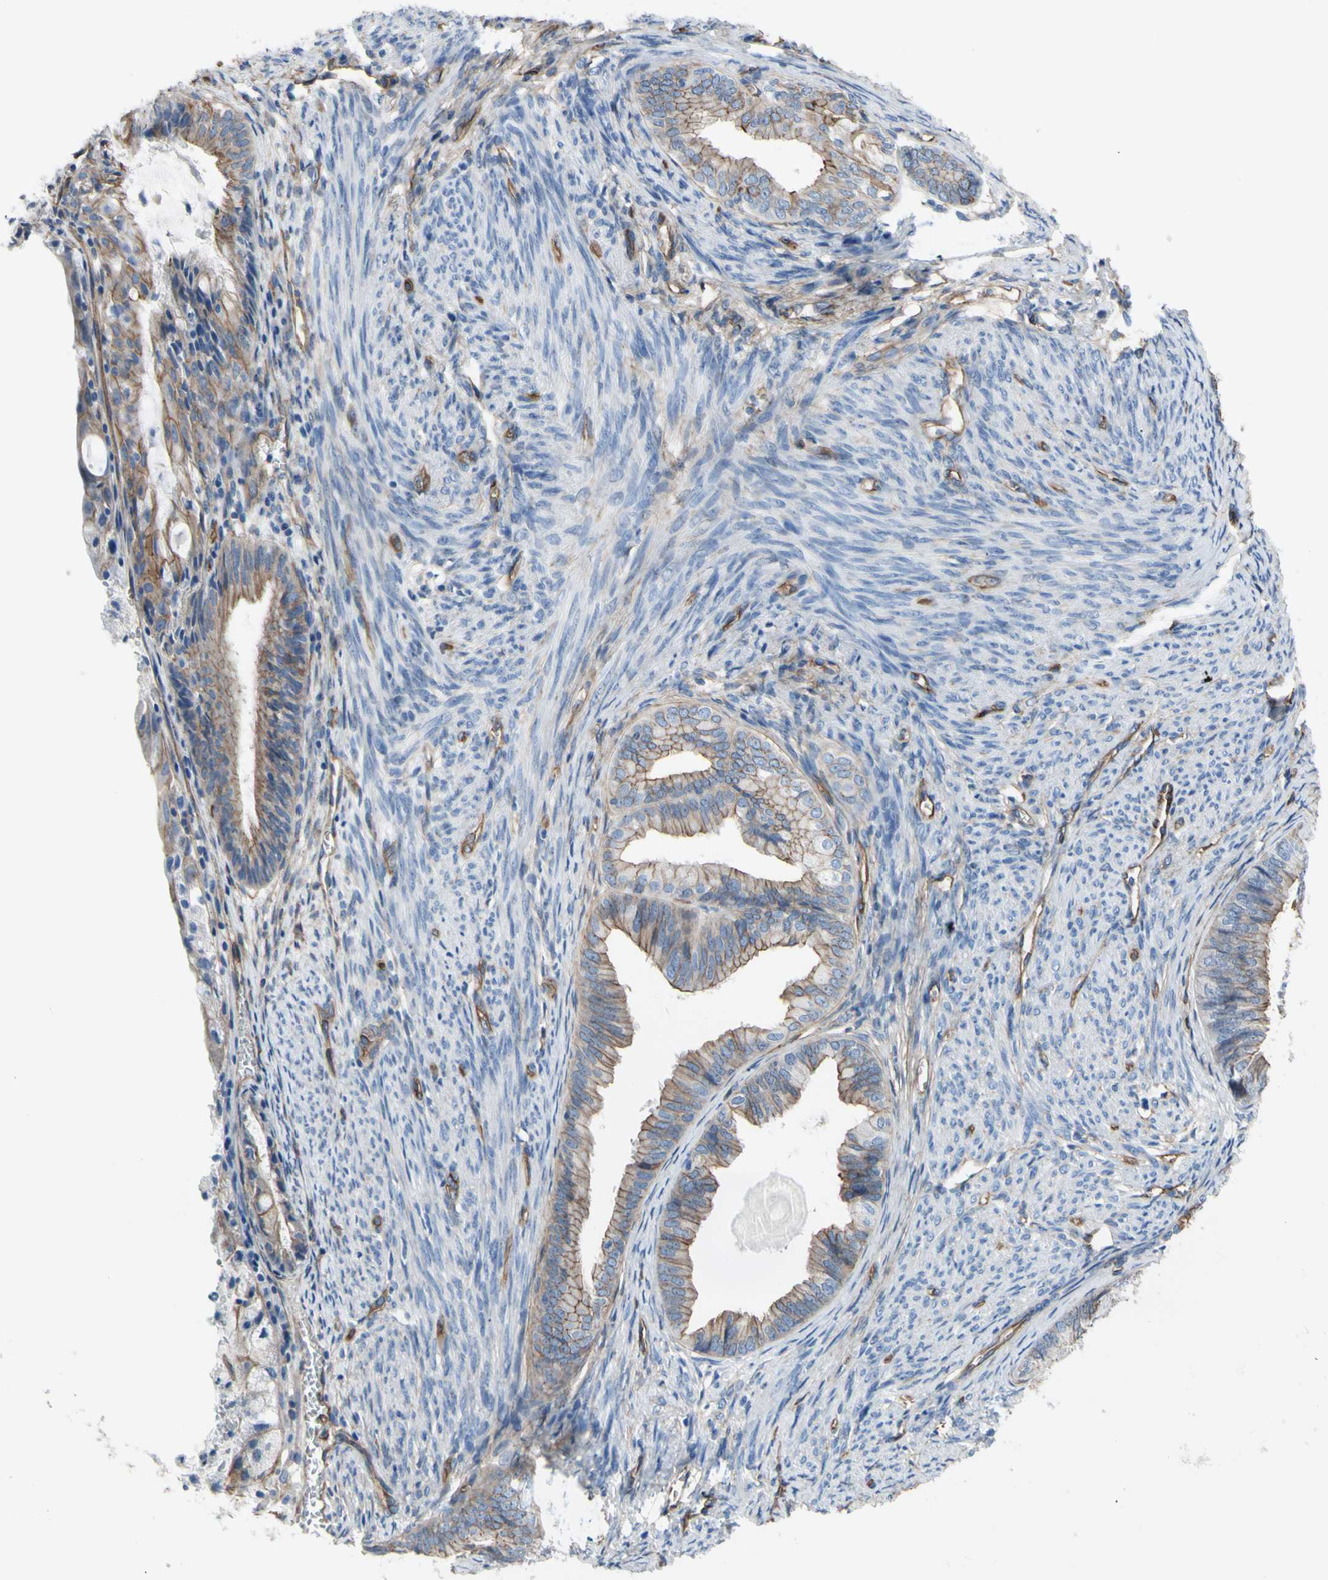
{"staining": {"intensity": "moderate", "quantity": ">75%", "location": "cytoplasmic/membranous"}, "tissue": "endometrial cancer", "cell_type": "Tumor cells", "image_type": "cancer", "snomed": [{"axis": "morphology", "description": "Adenocarcinoma, NOS"}, {"axis": "topography", "description": "Endometrium"}], "caption": "Protein staining of endometrial cancer (adenocarcinoma) tissue shows moderate cytoplasmic/membranous staining in approximately >75% of tumor cells.", "gene": "TPBG", "patient": {"sex": "female", "age": 86}}